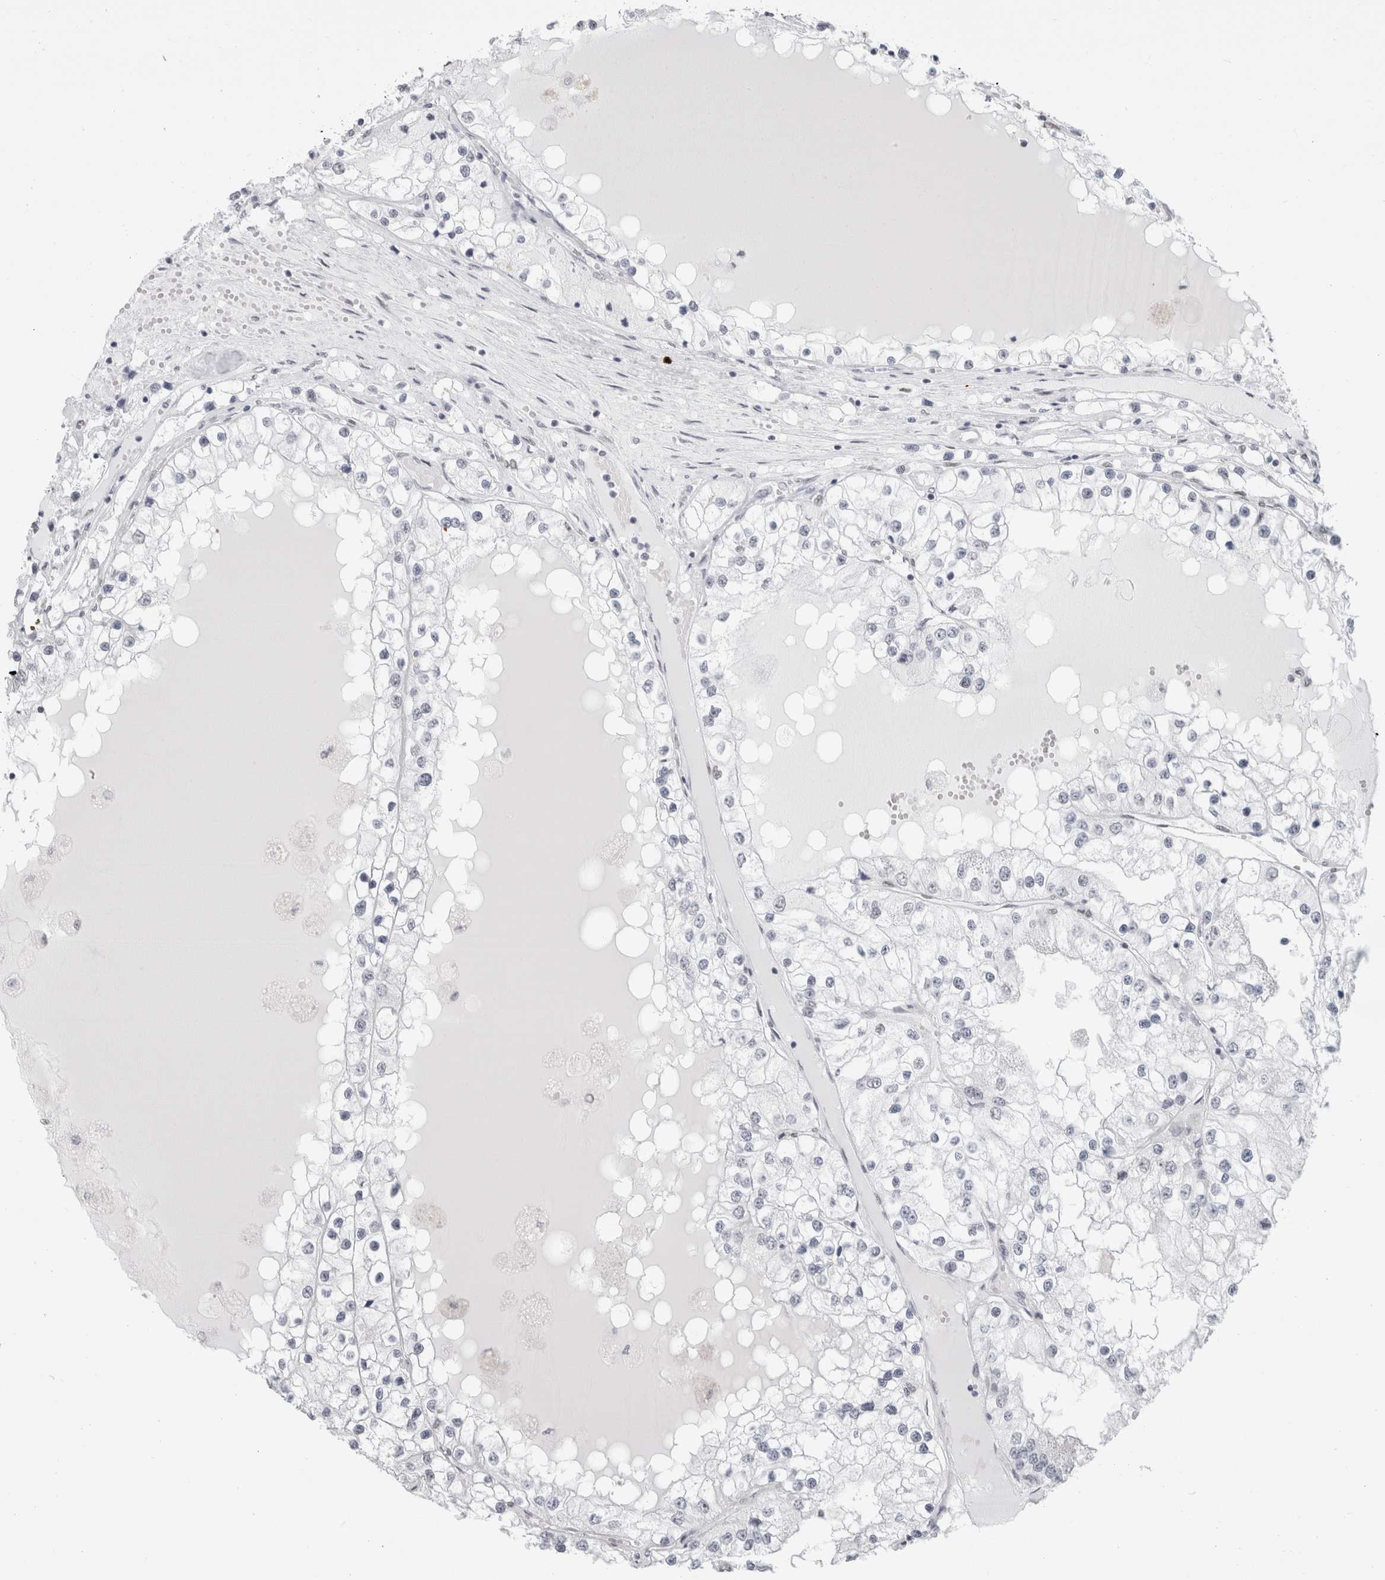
{"staining": {"intensity": "negative", "quantity": "none", "location": "none"}, "tissue": "renal cancer", "cell_type": "Tumor cells", "image_type": "cancer", "snomed": [{"axis": "morphology", "description": "Adenocarcinoma, NOS"}, {"axis": "topography", "description": "Kidney"}], "caption": "DAB (3,3'-diaminobenzidine) immunohistochemical staining of human renal cancer demonstrates no significant staining in tumor cells.", "gene": "SMARCC1", "patient": {"sex": "male", "age": 68}}